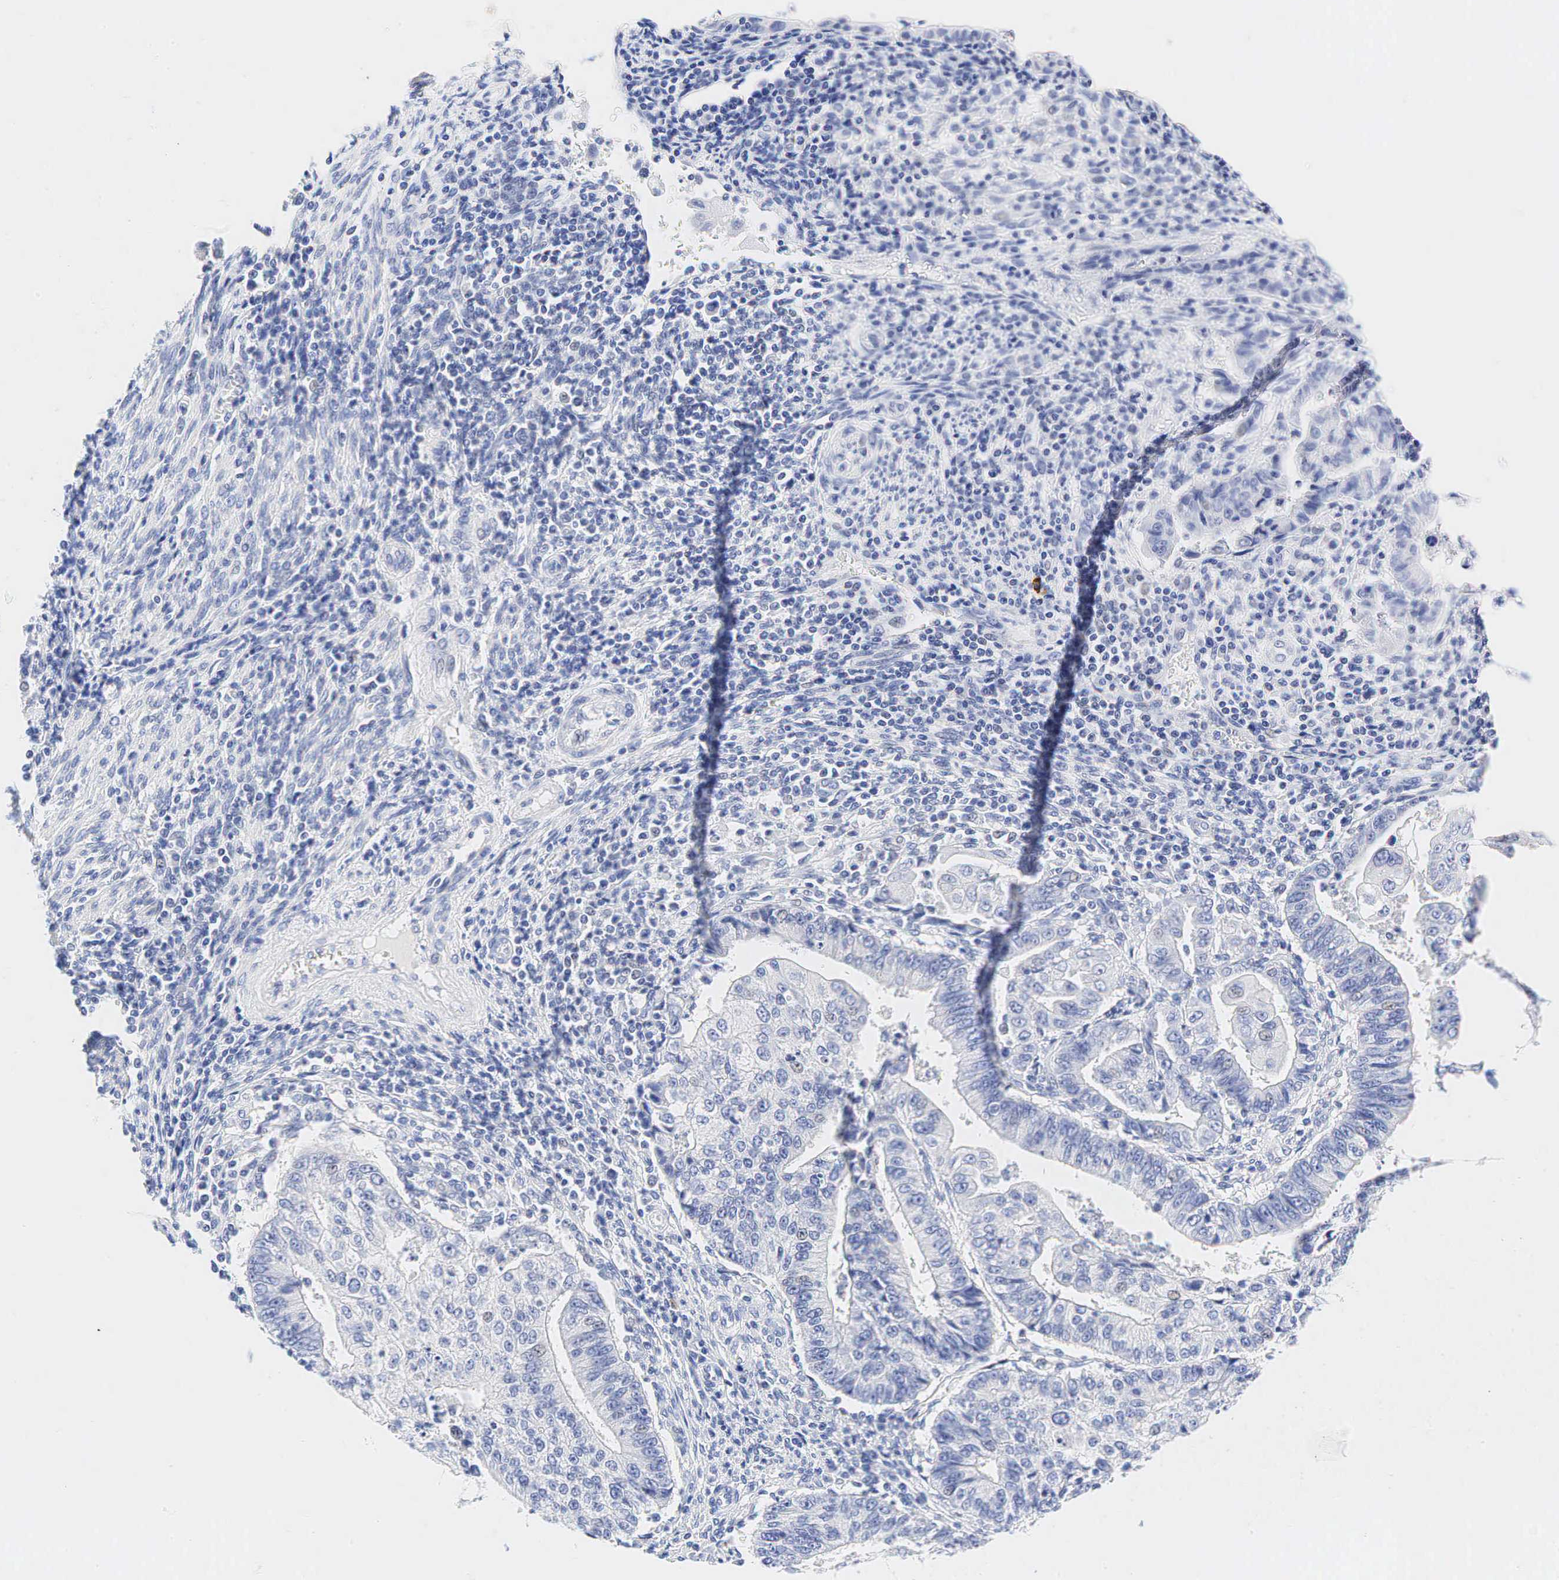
{"staining": {"intensity": "negative", "quantity": "none", "location": "none"}, "tissue": "endometrial cancer", "cell_type": "Tumor cells", "image_type": "cancer", "snomed": [{"axis": "morphology", "description": "Adenocarcinoma, NOS"}, {"axis": "topography", "description": "Endometrium"}], "caption": "The immunohistochemistry photomicrograph has no significant staining in tumor cells of endometrial cancer tissue.", "gene": "AR", "patient": {"sex": "female", "age": 75}}